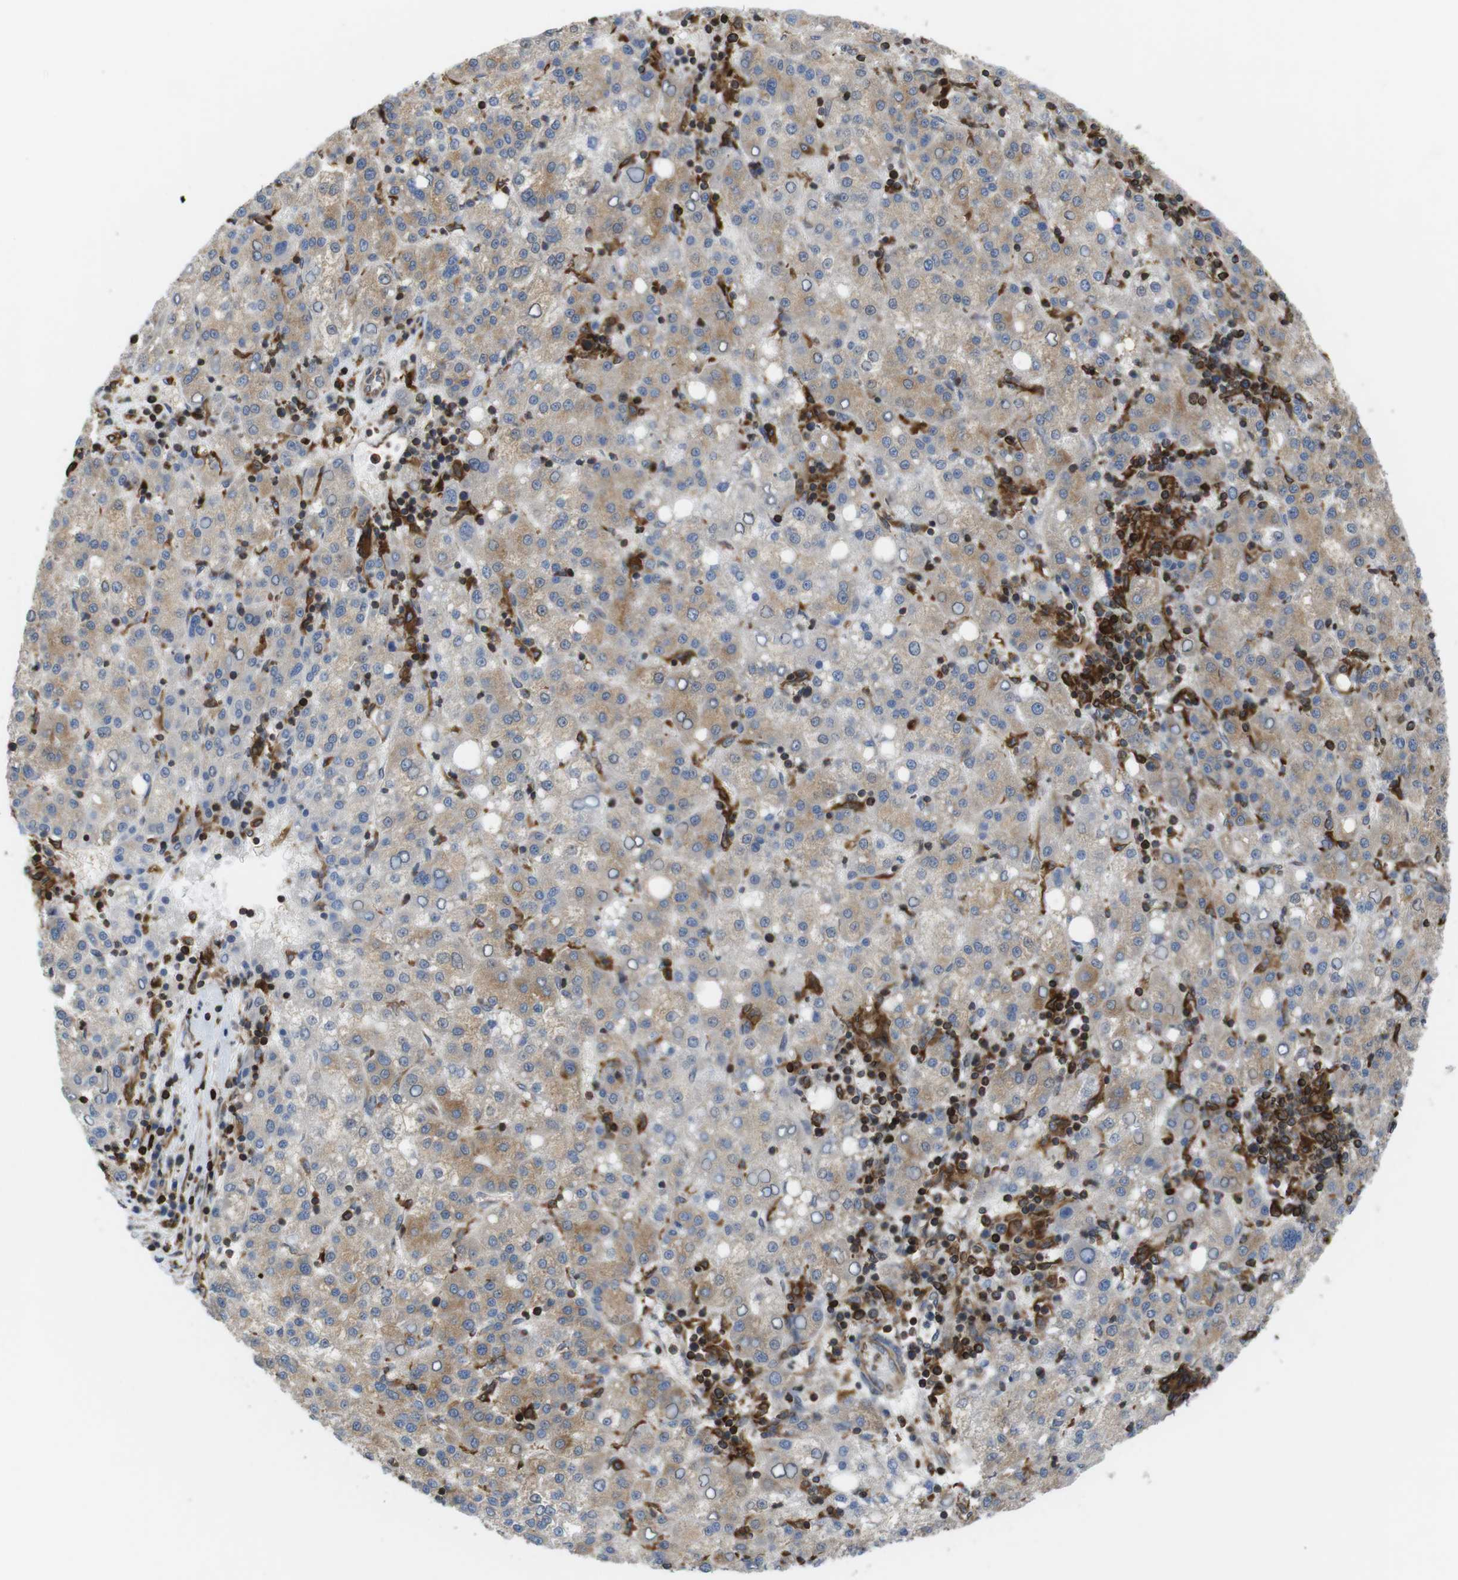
{"staining": {"intensity": "moderate", "quantity": ">75%", "location": "cytoplasmic/membranous"}, "tissue": "liver cancer", "cell_type": "Tumor cells", "image_type": "cancer", "snomed": [{"axis": "morphology", "description": "Carcinoma, Hepatocellular, NOS"}, {"axis": "topography", "description": "Liver"}], "caption": "Immunohistochemistry (IHC) image of human liver cancer stained for a protein (brown), which exhibits medium levels of moderate cytoplasmic/membranous positivity in approximately >75% of tumor cells.", "gene": "ARL6IP5", "patient": {"sex": "female", "age": 58}}